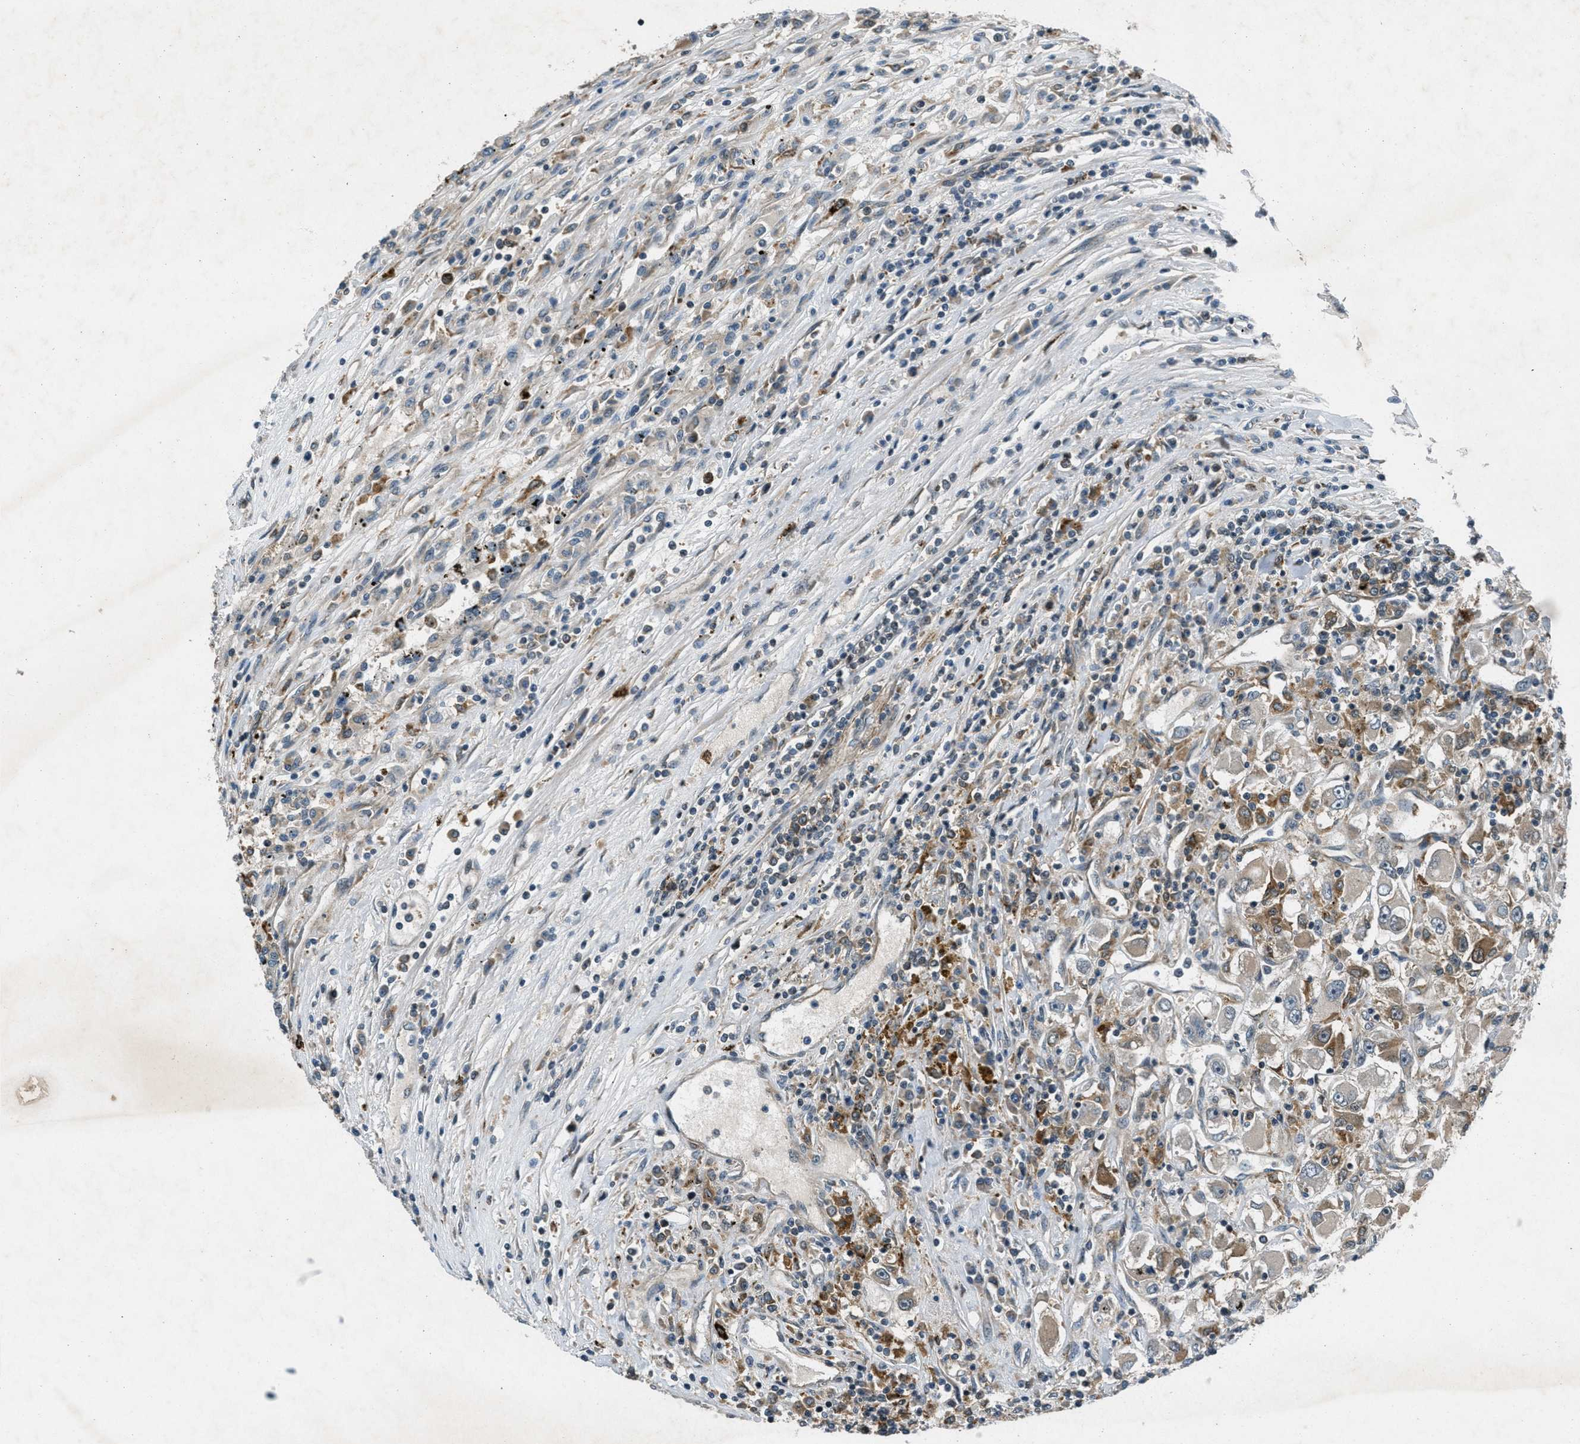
{"staining": {"intensity": "moderate", "quantity": "<25%", "location": "cytoplasmic/membranous"}, "tissue": "renal cancer", "cell_type": "Tumor cells", "image_type": "cancer", "snomed": [{"axis": "morphology", "description": "Adenocarcinoma, NOS"}, {"axis": "topography", "description": "Kidney"}], "caption": "Immunohistochemical staining of renal adenocarcinoma shows low levels of moderate cytoplasmic/membranous protein staining in about <25% of tumor cells.", "gene": "EPSTI1", "patient": {"sex": "female", "age": 52}}